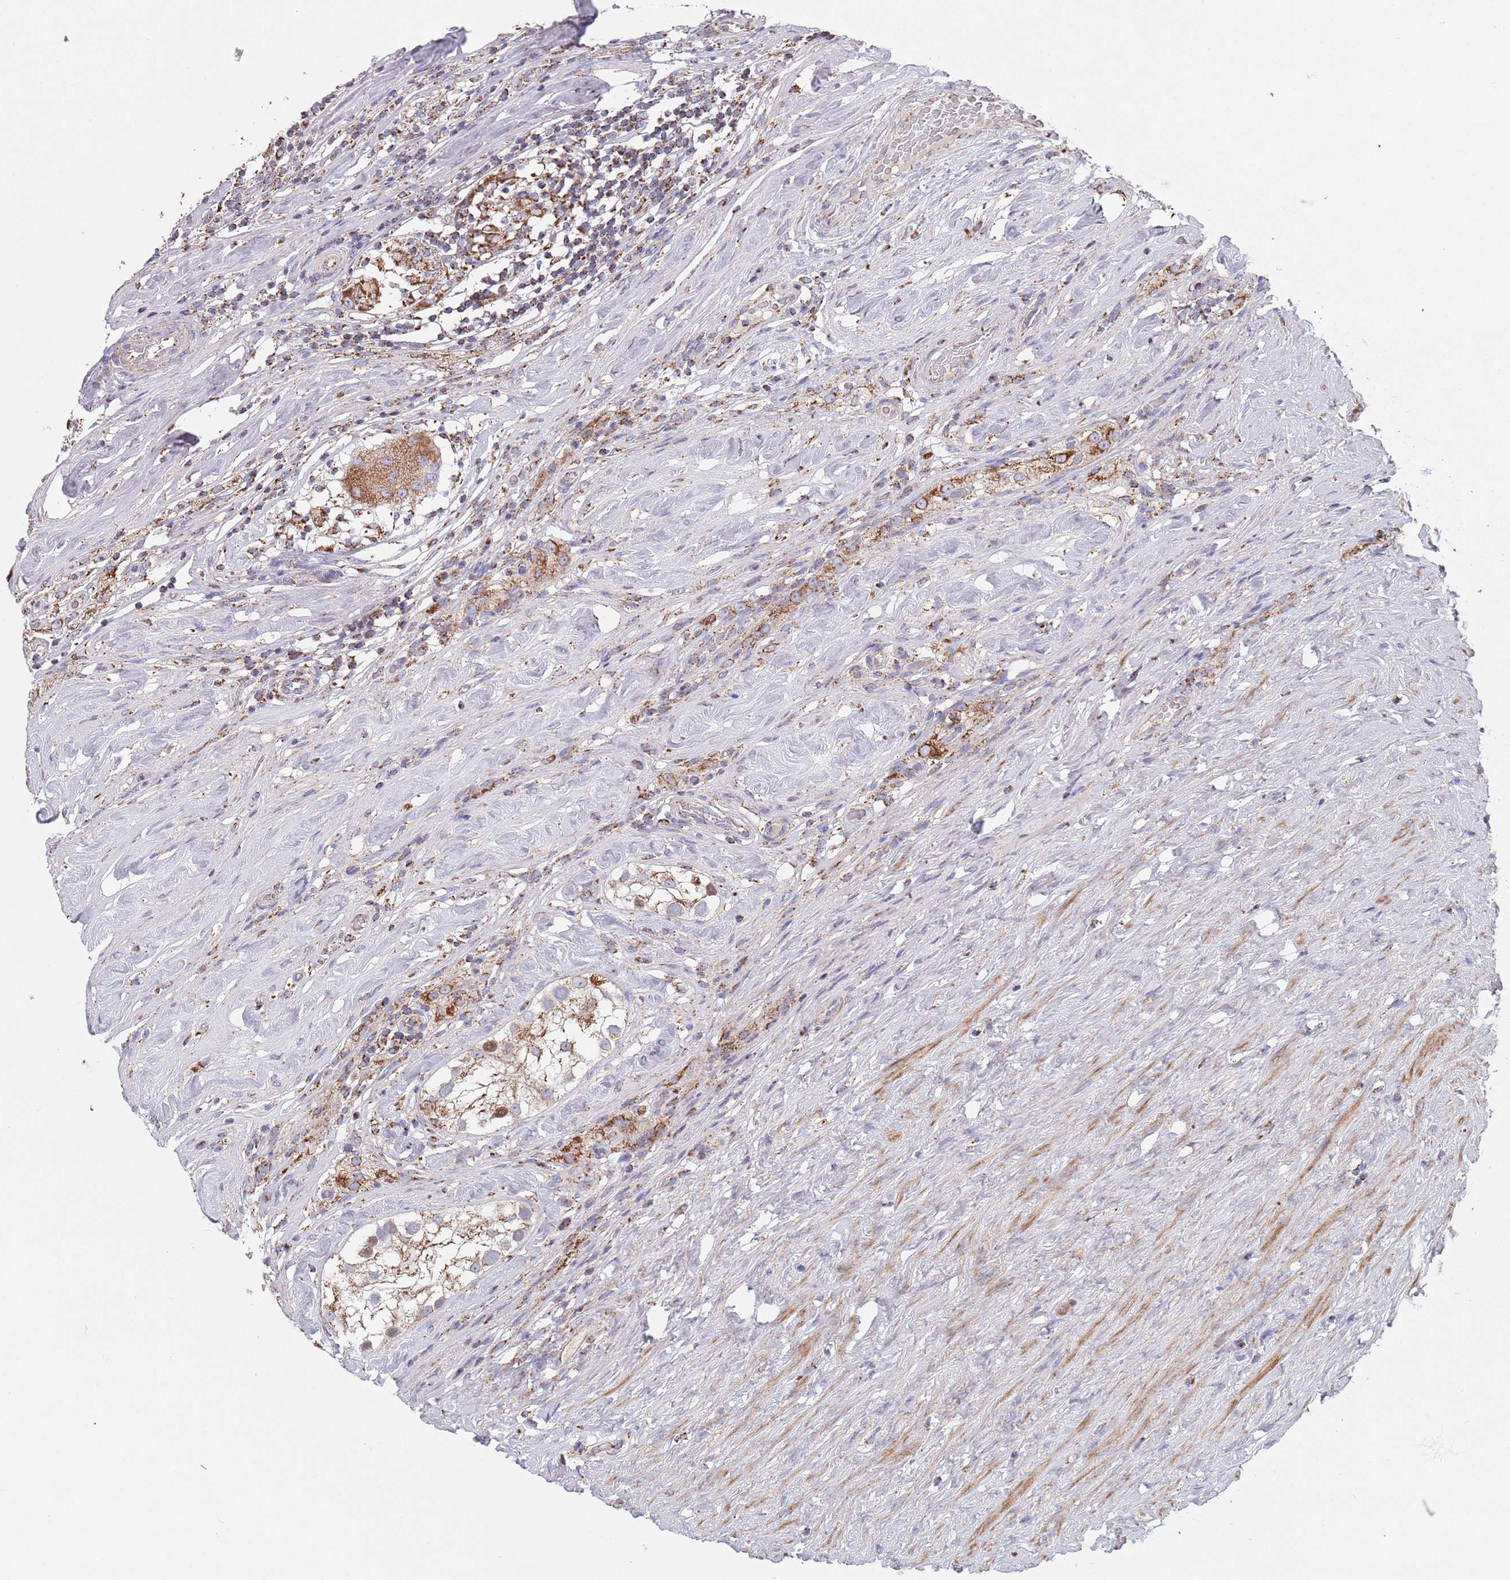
{"staining": {"intensity": "moderate", "quantity": ">75%", "location": "cytoplasmic/membranous"}, "tissue": "testis cancer", "cell_type": "Tumor cells", "image_type": "cancer", "snomed": [{"axis": "morphology", "description": "Seminoma, NOS"}, {"axis": "topography", "description": "Testis"}], "caption": "Human testis cancer stained with a brown dye exhibits moderate cytoplasmic/membranous positive expression in approximately >75% of tumor cells.", "gene": "PGP", "patient": {"sex": "male", "age": 46}}